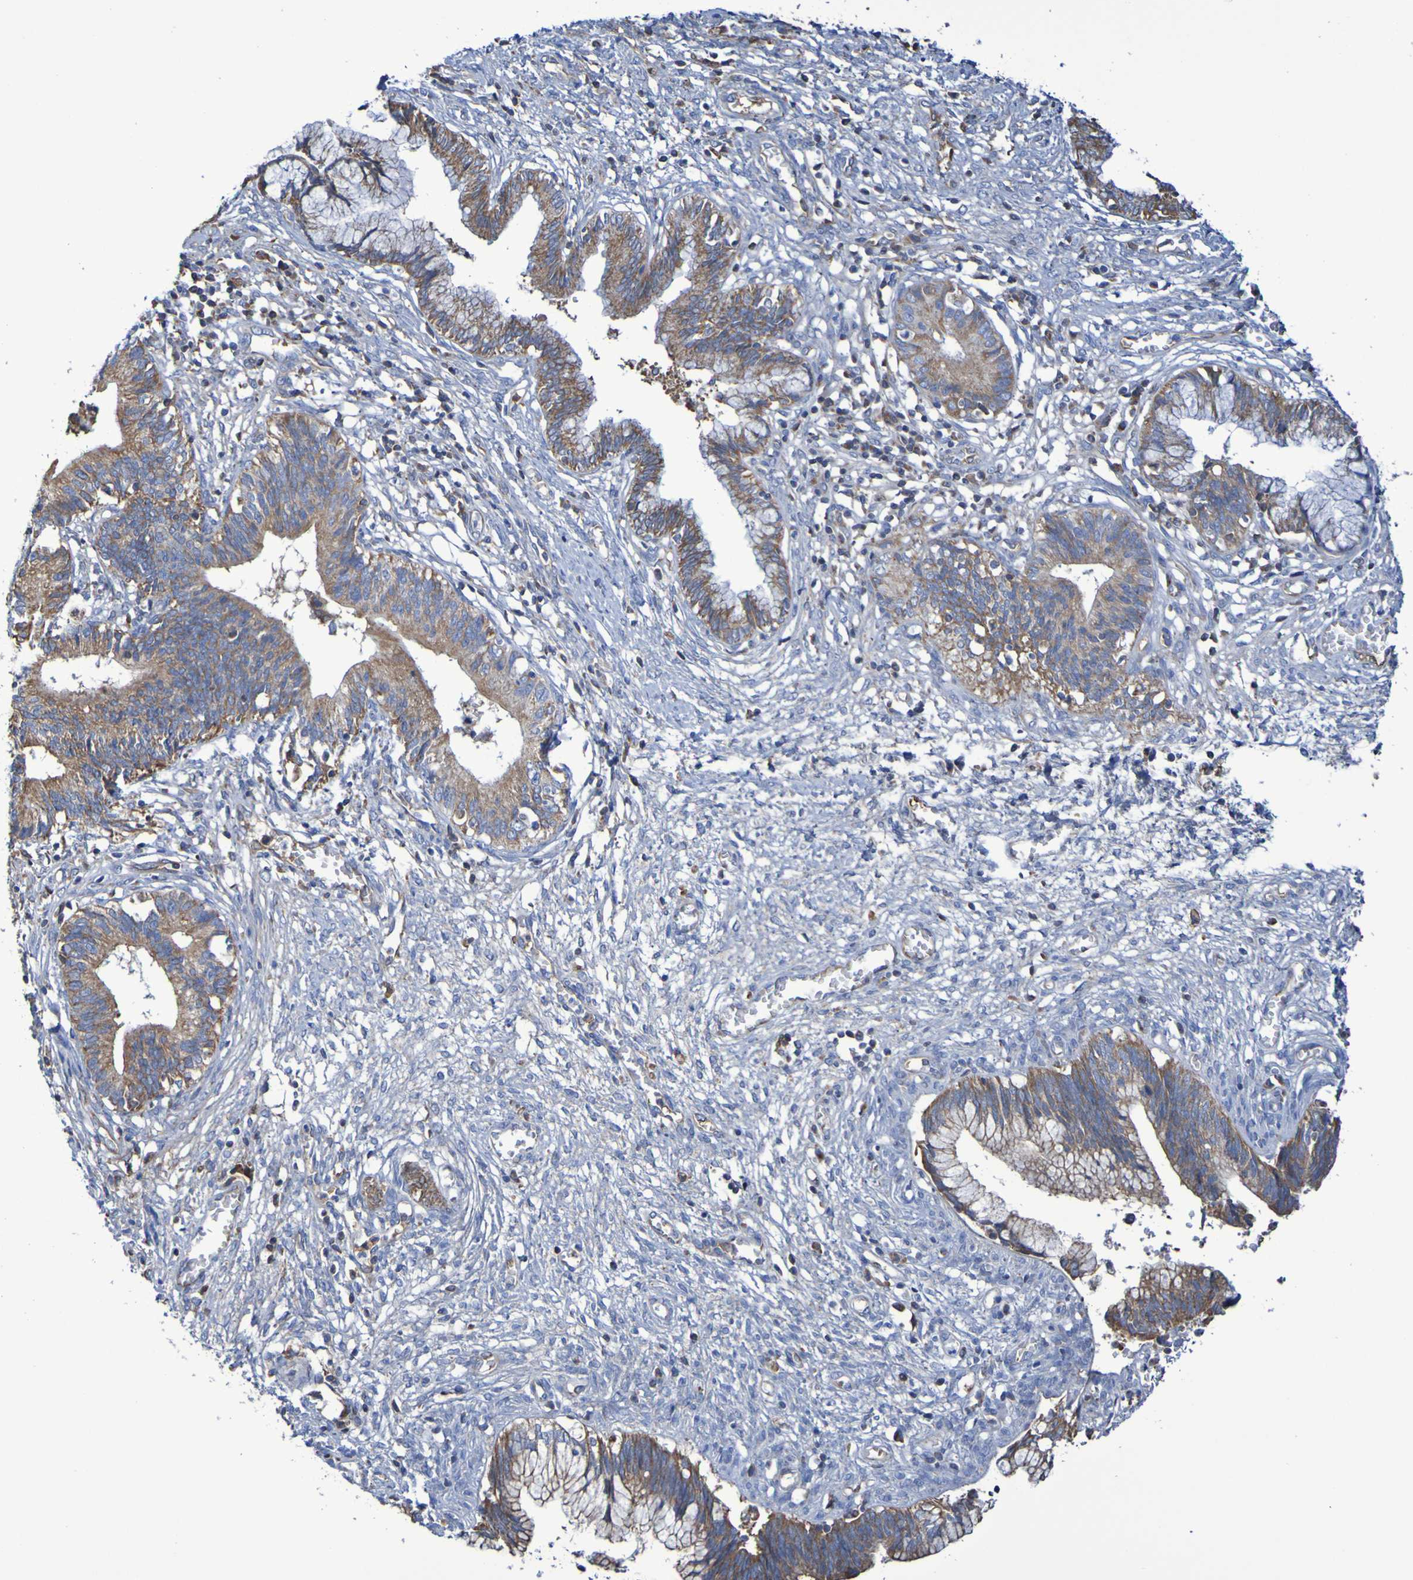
{"staining": {"intensity": "moderate", "quantity": ">75%", "location": "cytoplasmic/membranous"}, "tissue": "cervical cancer", "cell_type": "Tumor cells", "image_type": "cancer", "snomed": [{"axis": "morphology", "description": "Adenocarcinoma, NOS"}, {"axis": "topography", "description": "Cervix"}], "caption": "Cervical cancer (adenocarcinoma) stained for a protein shows moderate cytoplasmic/membranous positivity in tumor cells.", "gene": "CNTN2", "patient": {"sex": "female", "age": 44}}